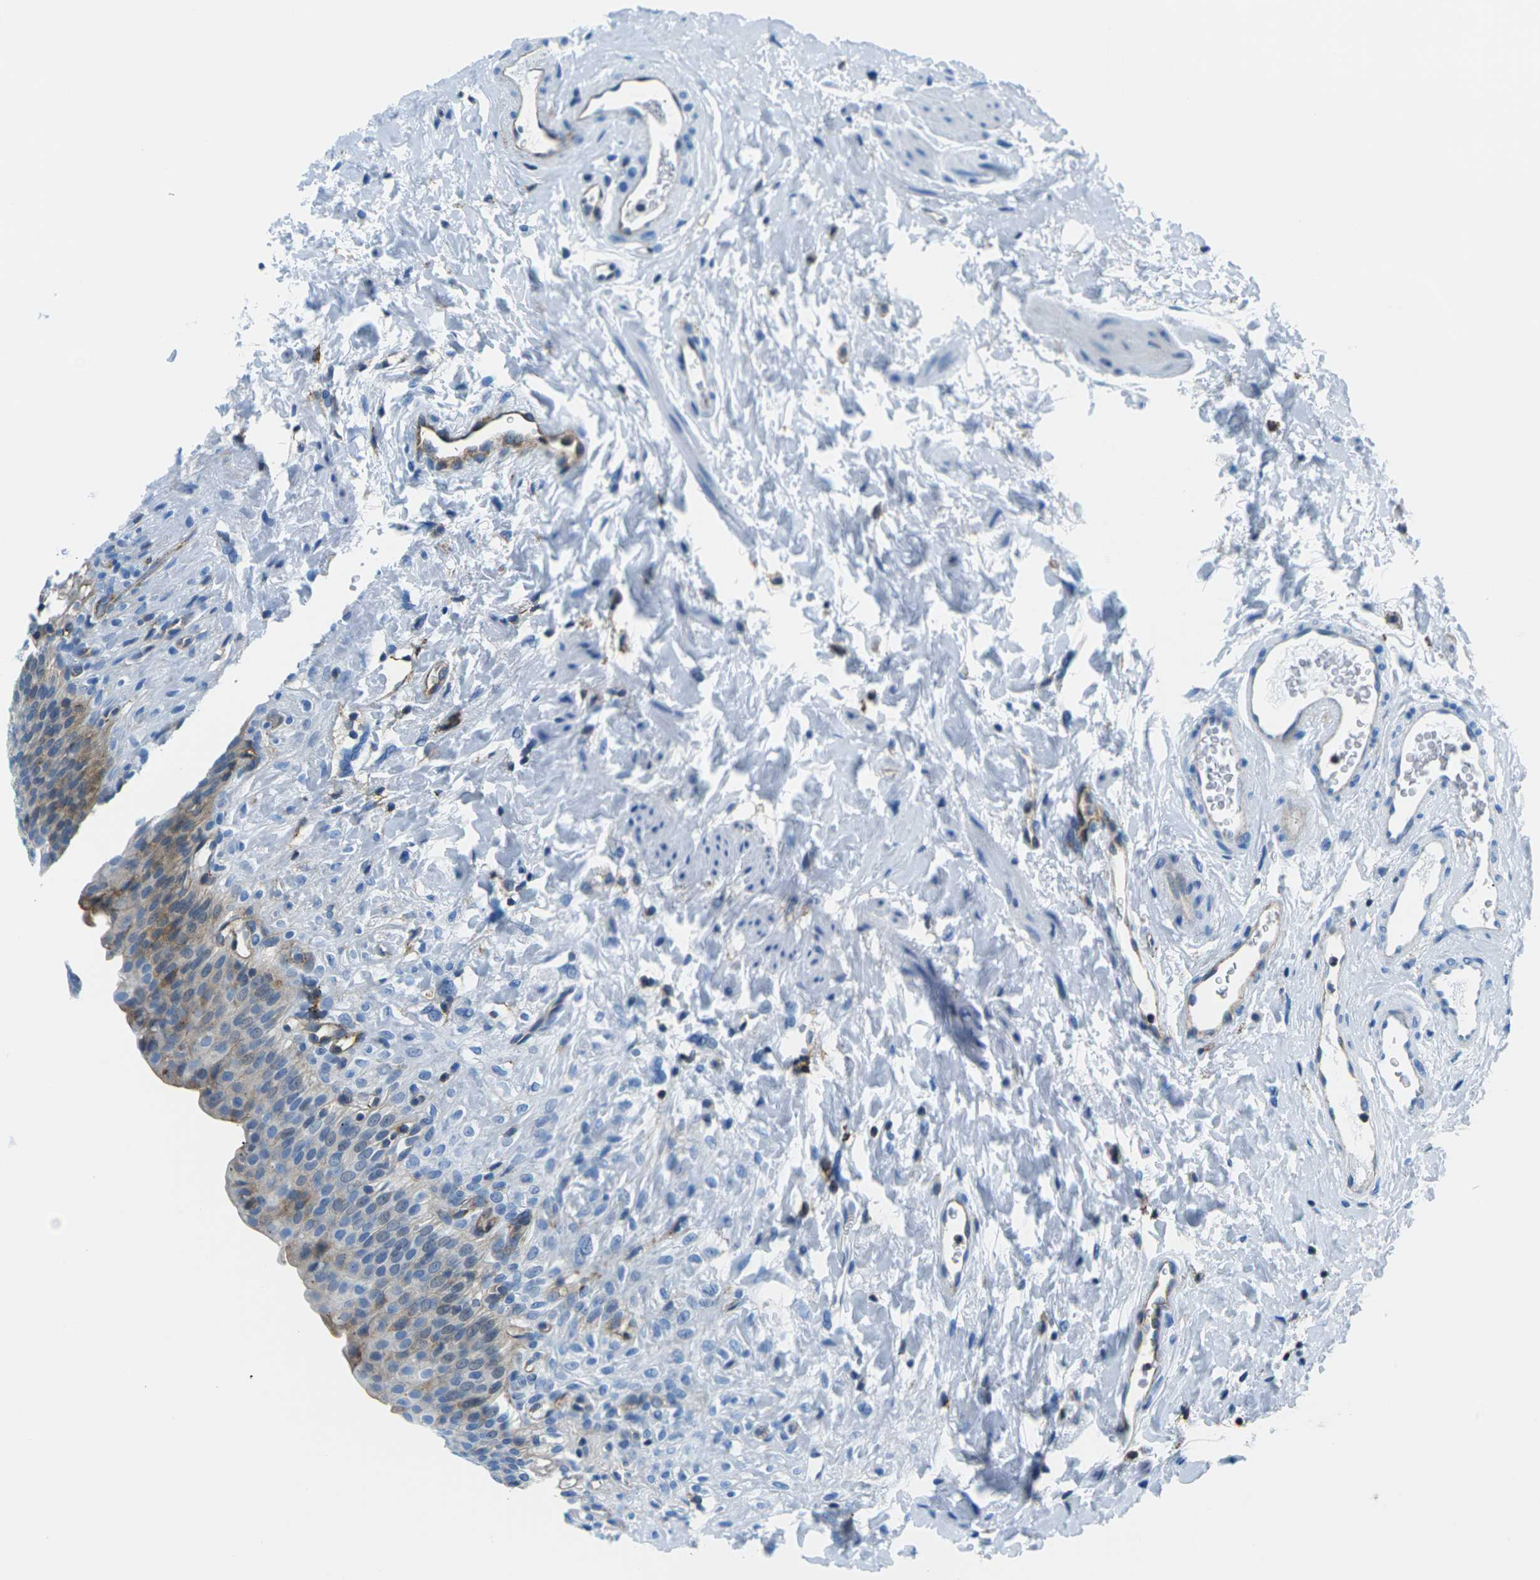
{"staining": {"intensity": "moderate", "quantity": "<25%", "location": "cytoplasmic/membranous"}, "tissue": "urinary bladder", "cell_type": "Urothelial cells", "image_type": "normal", "snomed": [{"axis": "morphology", "description": "Normal tissue, NOS"}, {"axis": "topography", "description": "Urinary bladder"}], "caption": "Protein staining shows moderate cytoplasmic/membranous staining in about <25% of urothelial cells in benign urinary bladder.", "gene": "SOCS4", "patient": {"sex": "female", "age": 79}}